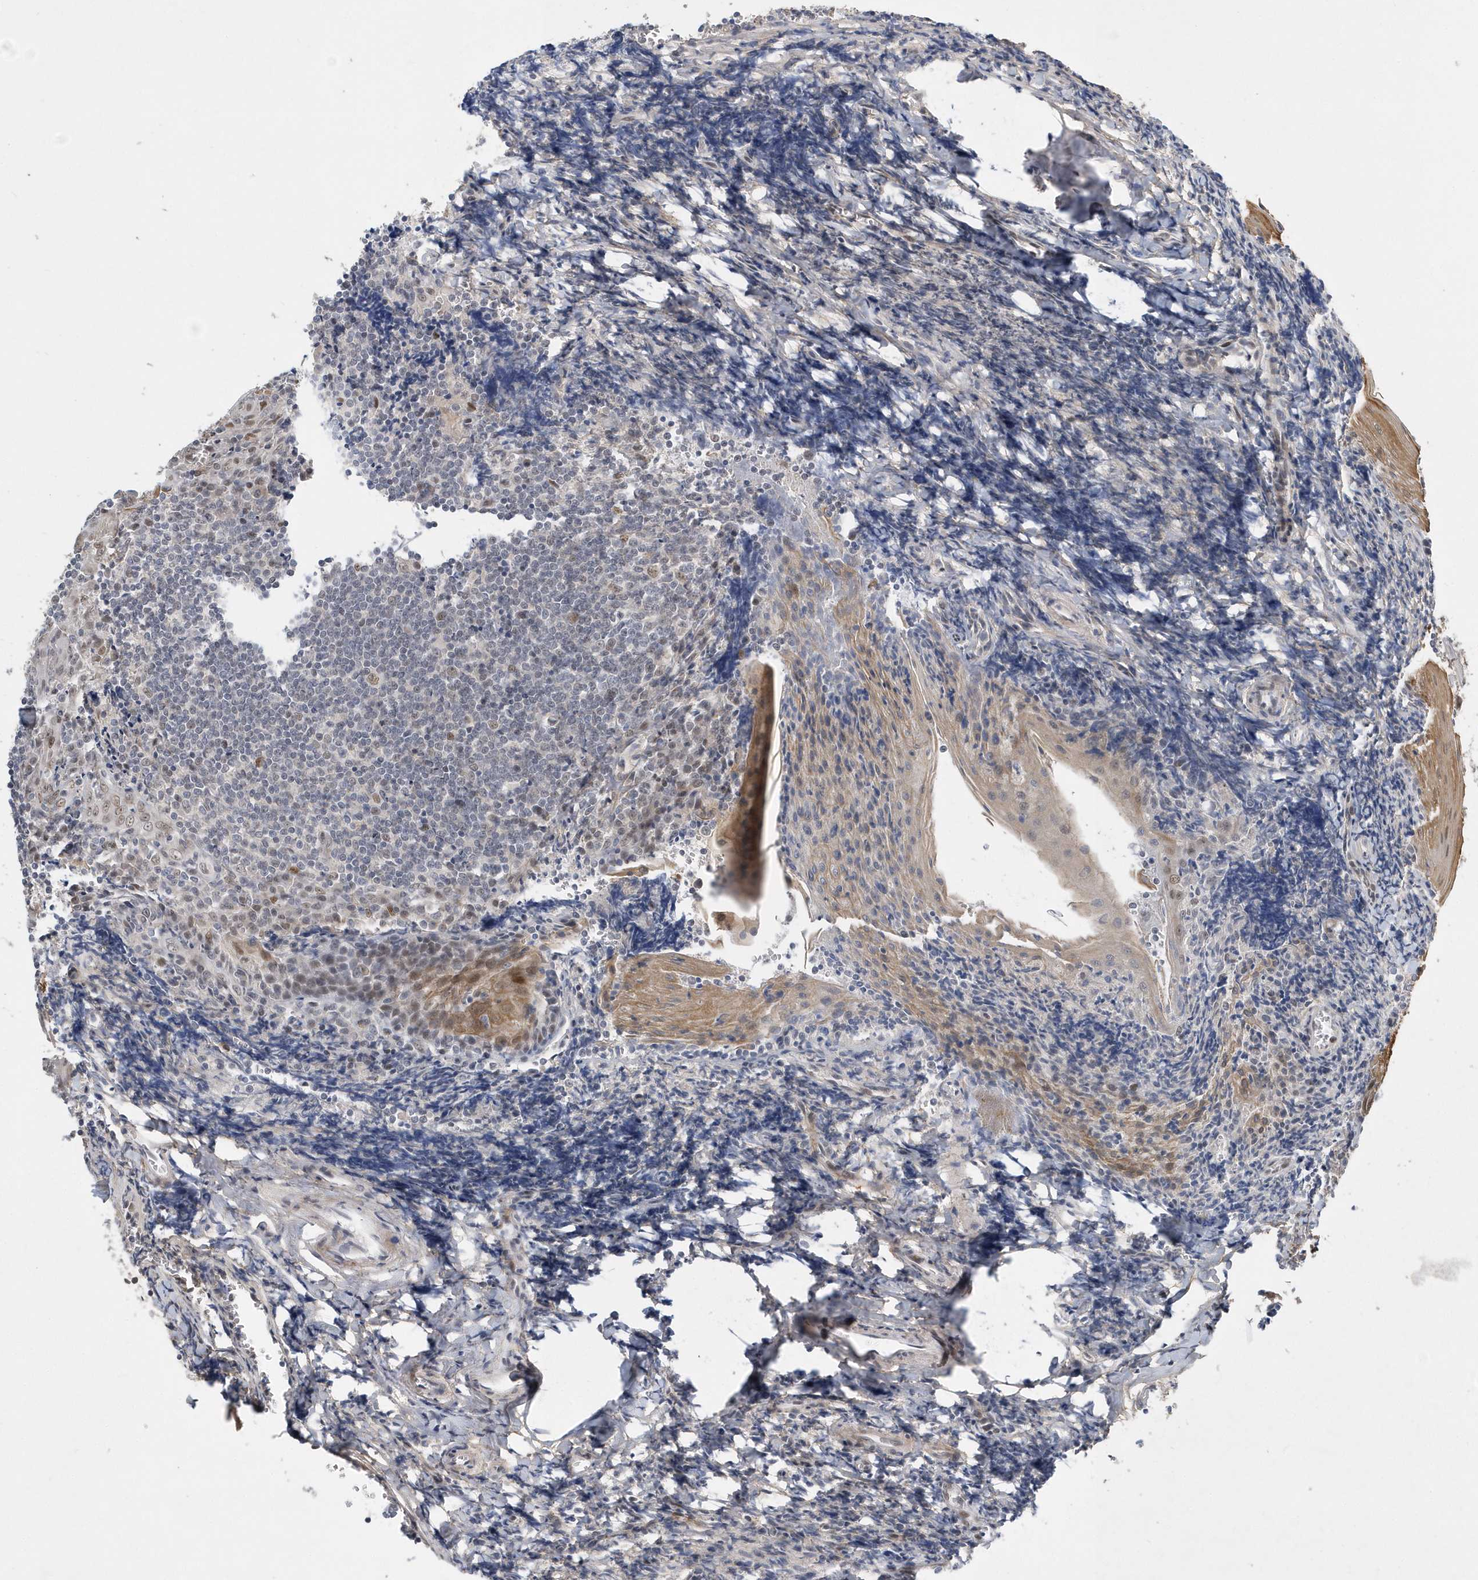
{"staining": {"intensity": "moderate", "quantity": "<25%", "location": "nuclear"}, "tissue": "tonsil", "cell_type": "Germinal center cells", "image_type": "normal", "snomed": [{"axis": "morphology", "description": "Normal tissue, NOS"}, {"axis": "topography", "description": "Tonsil"}], "caption": "This is an image of IHC staining of unremarkable tonsil, which shows moderate staining in the nuclear of germinal center cells.", "gene": "FAM217A", "patient": {"sex": "male", "age": 27}}